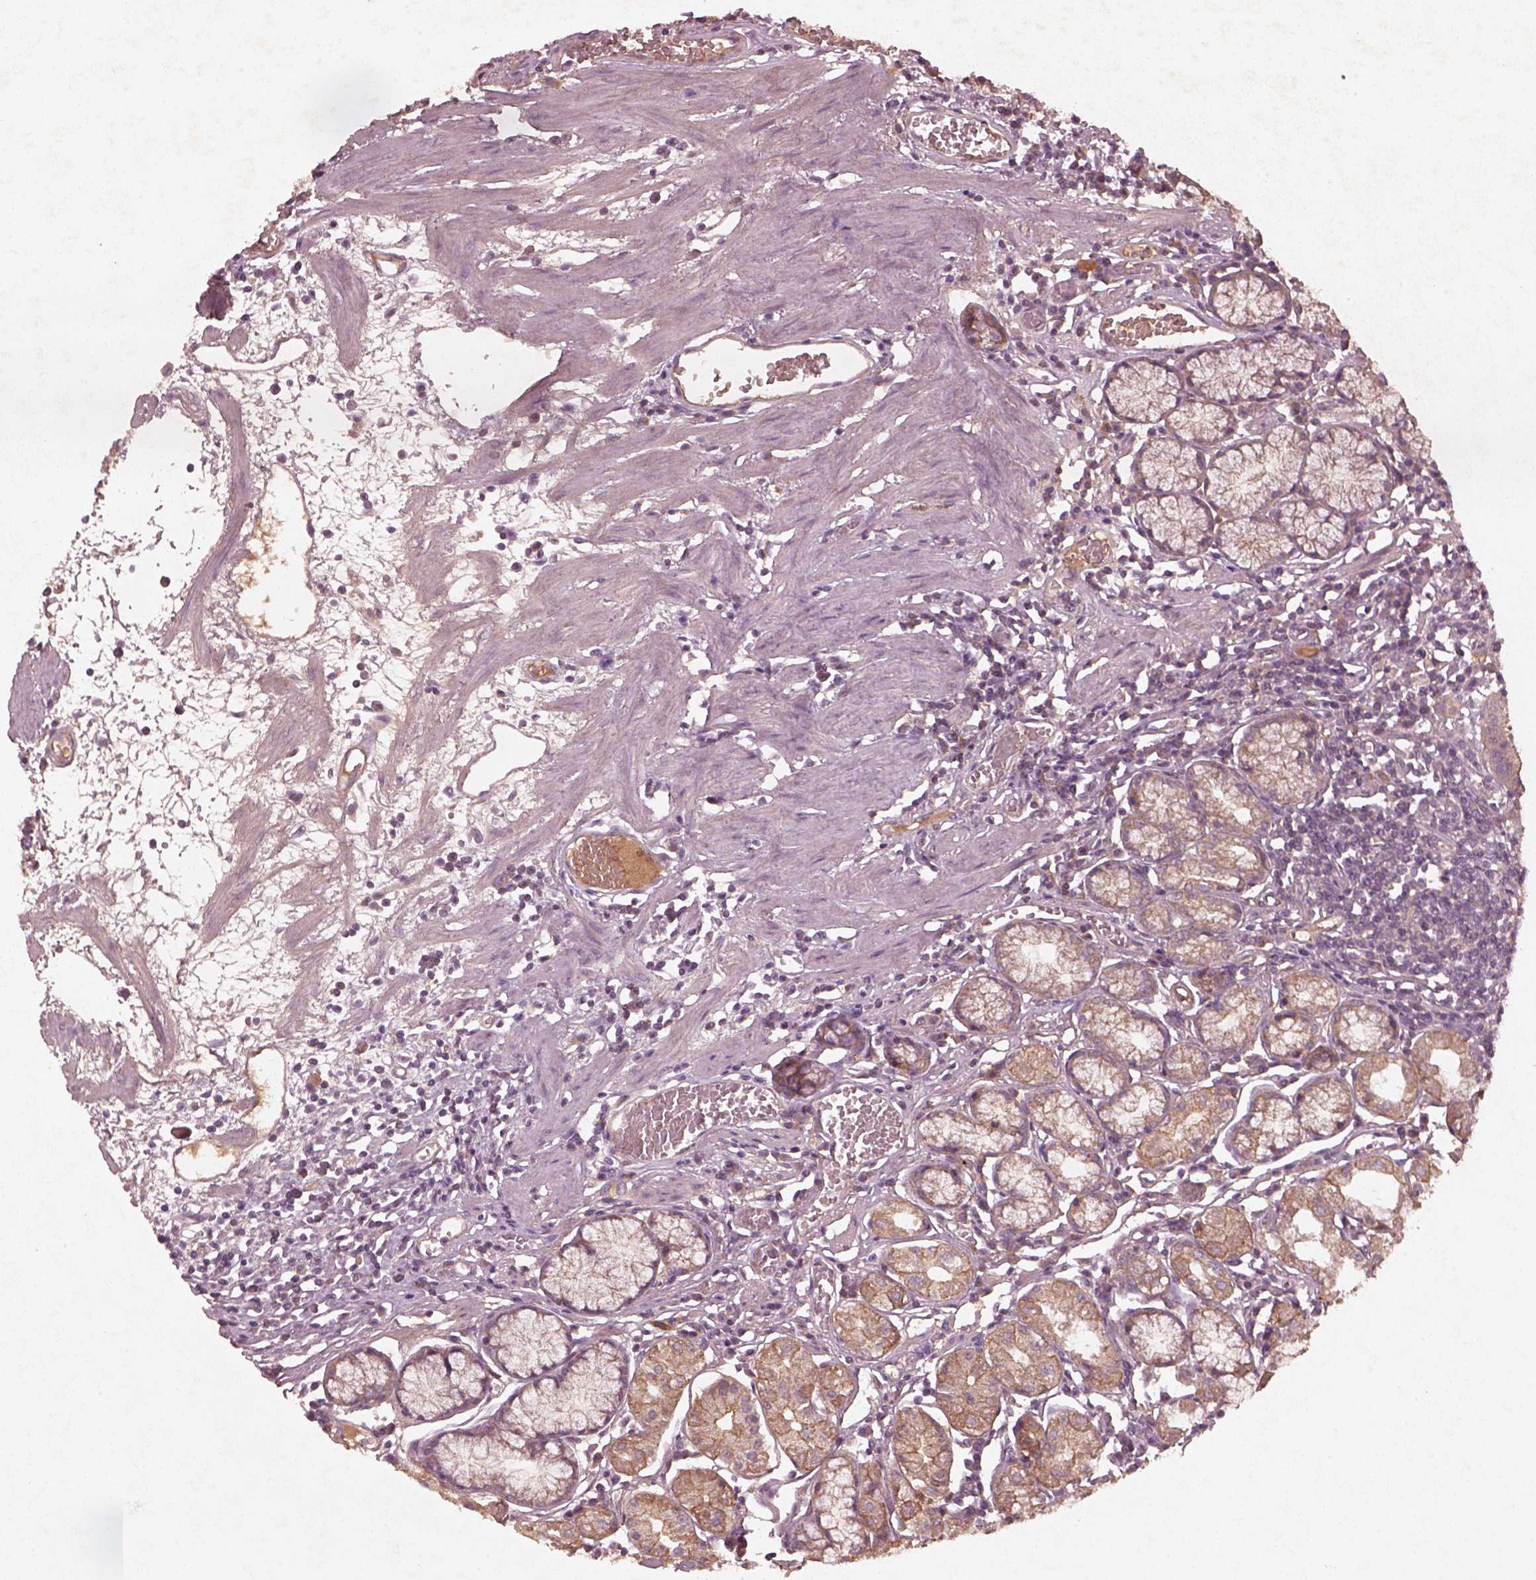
{"staining": {"intensity": "moderate", "quantity": ">75%", "location": "cytoplasmic/membranous"}, "tissue": "stomach", "cell_type": "Glandular cells", "image_type": "normal", "snomed": [{"axis": "morphology", "description": "Normal tissue, NOS"}, {"axis": "topography", "description": "Stomach"}], "caption": "Stomach stained with IHC exhibits moderate cytoplasmic/membranous staining in approximately >75% of glandular cells.", "gene": "FAM234A", "patient": {"sex": "male", "age": 55}}